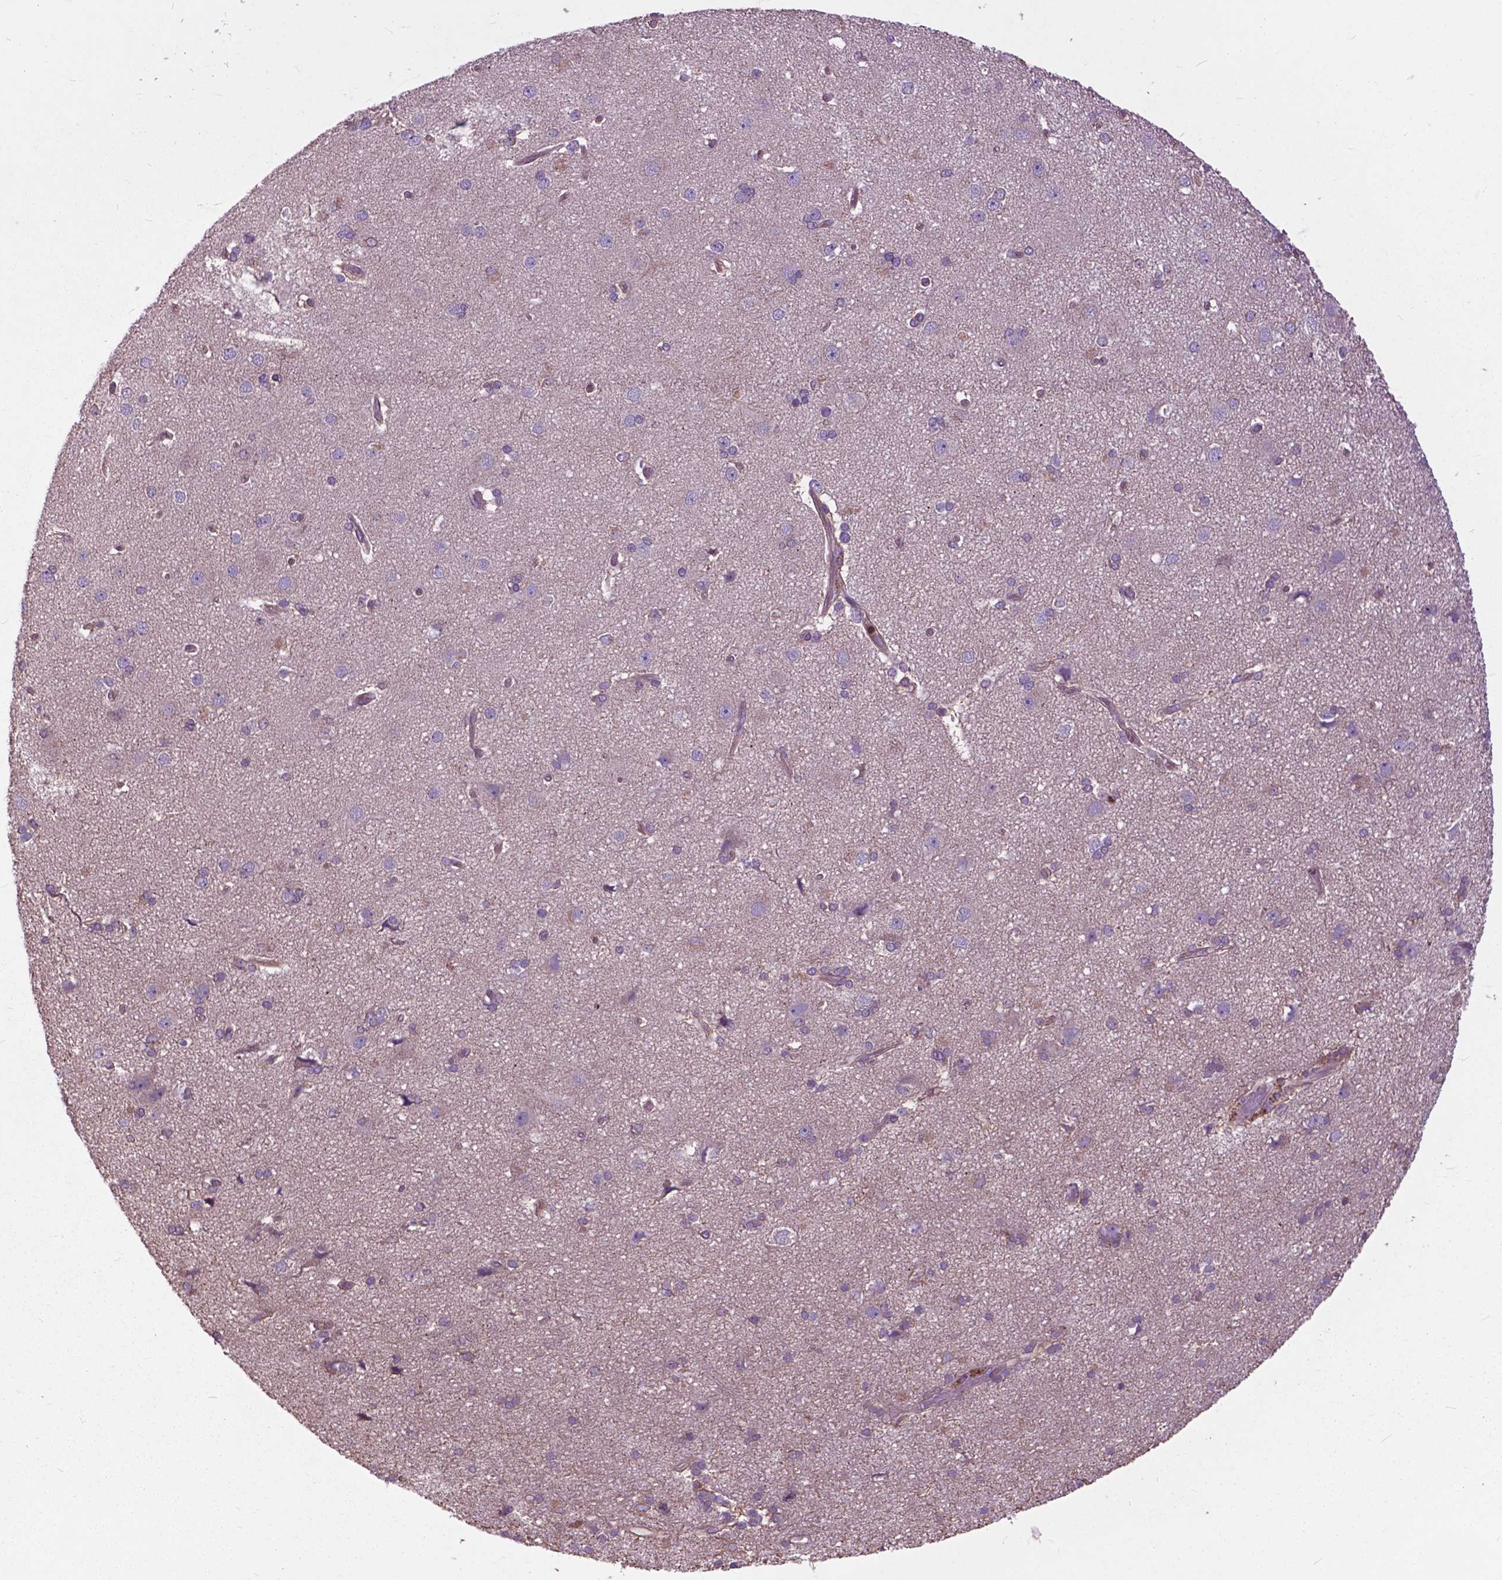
{"staining": {"intensity": "weak", "quantity": "25%-75%", "location": "cytoplasmic/membranous"}, "tissue": "cerebral cortex", "cell_type": "Endothelial cells", "image_type": "normal", "snomed": [{"axis": "morphology", "description": "Normal tissue, NOS"}, {"axis": "morphology", "description": "Glioma, malignant, High grade"}, {"axis": "topography", "description": "Cerebral cortex"}], "caption": "Endothelial cells display low levels of weak cytoplasmic/membranous positivity in about 25%-75% of cells in benign human cerebral cortex.", "gene": "ARAF", "patient": {"sex": "male", "age": 71}}